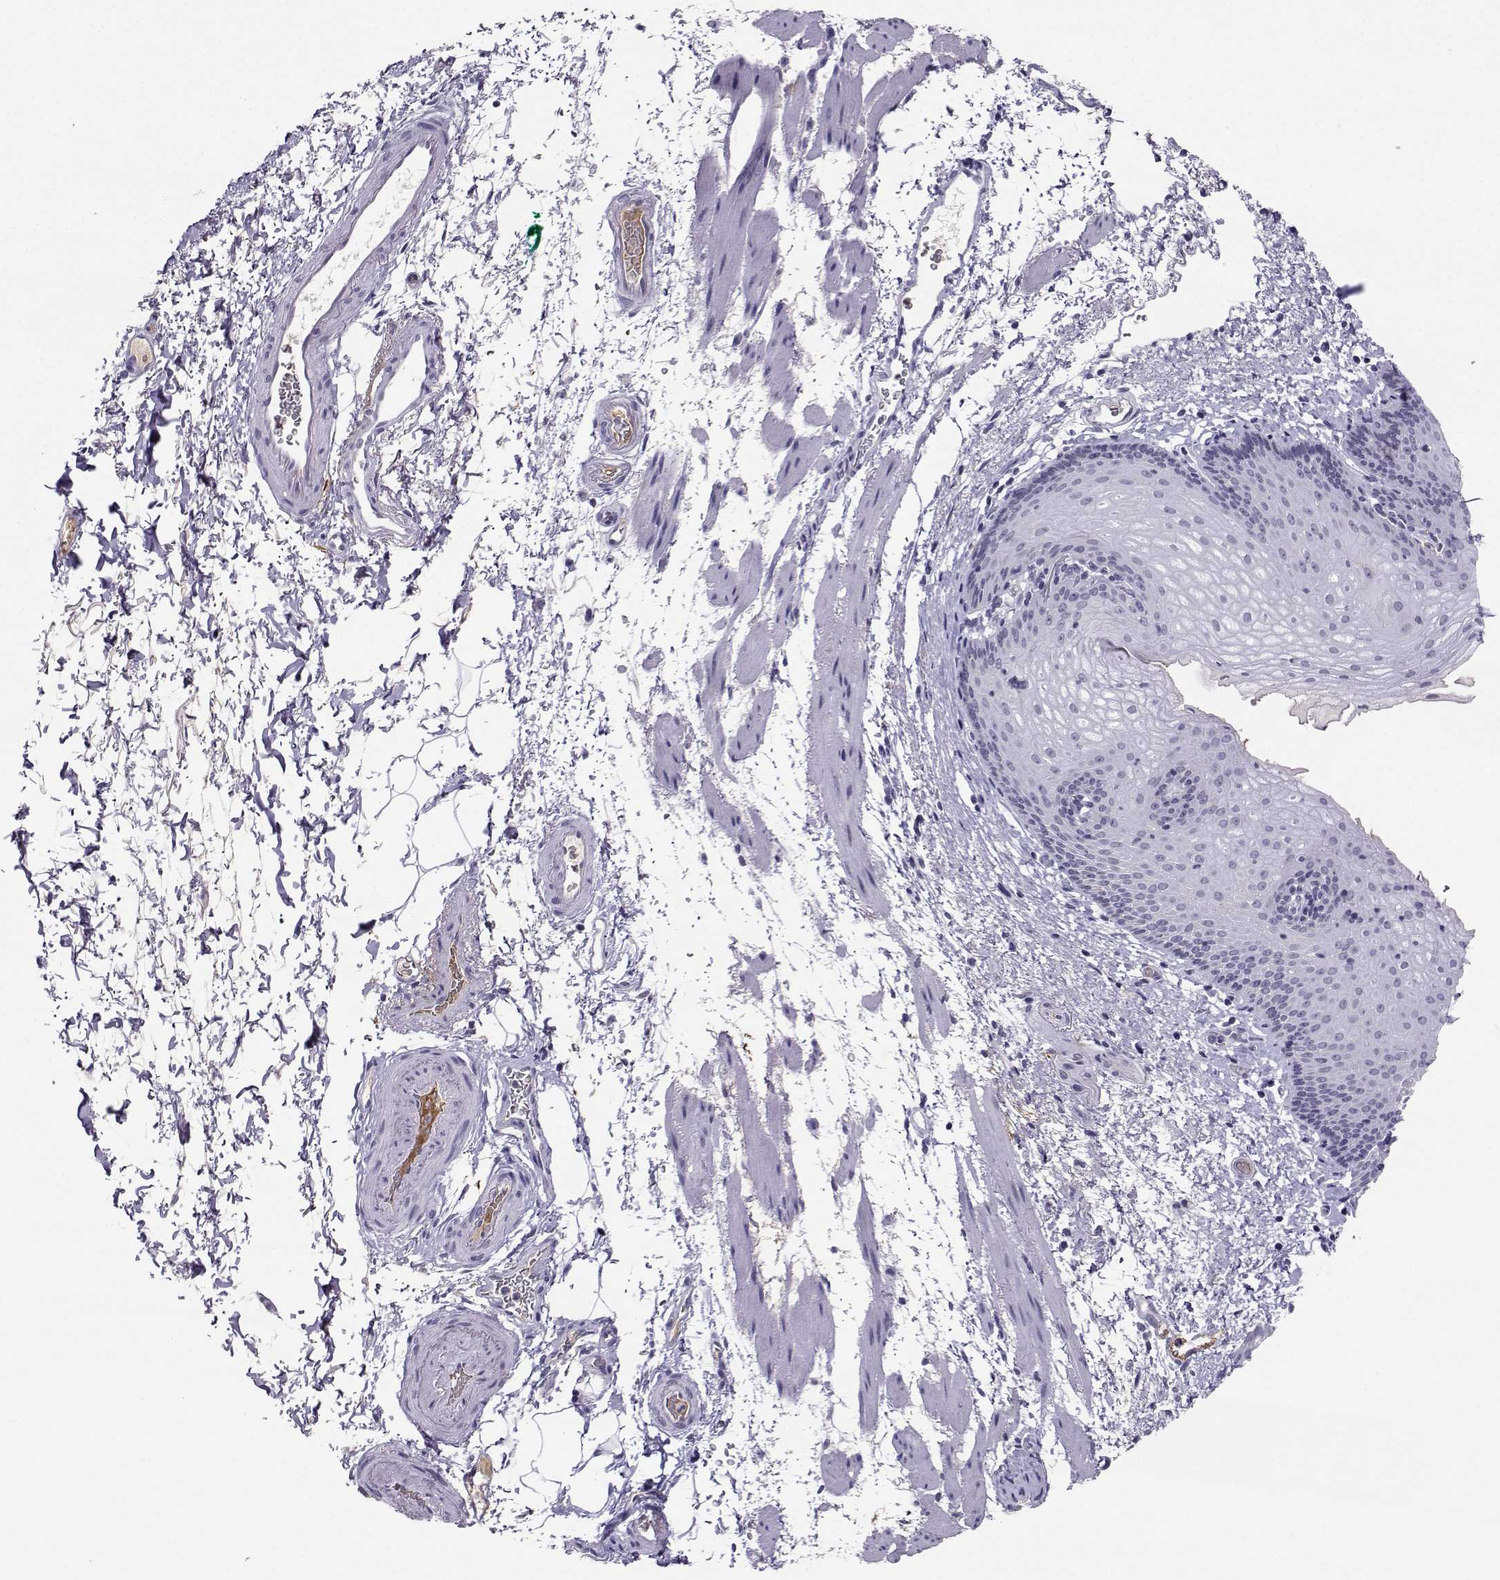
{"staining": {"intensity": "negative", "quantity": "none", "location": "none"}, "tissue": "esophagus", "cell_type": "Squamous epithelial cells", "image_type": "normal", "snomed": [{"axis": "morphology", "description": "Normal tissue, NOS"}, {"axis": "topography", "description": "Esophagus"}], "caption": "This is an IHC photomicrograph of unremarkable human esophagus. There is no staining in squamous epithelial cells.", "gene": "LHX1", "patient": {"sex": "female", "age": 64}}